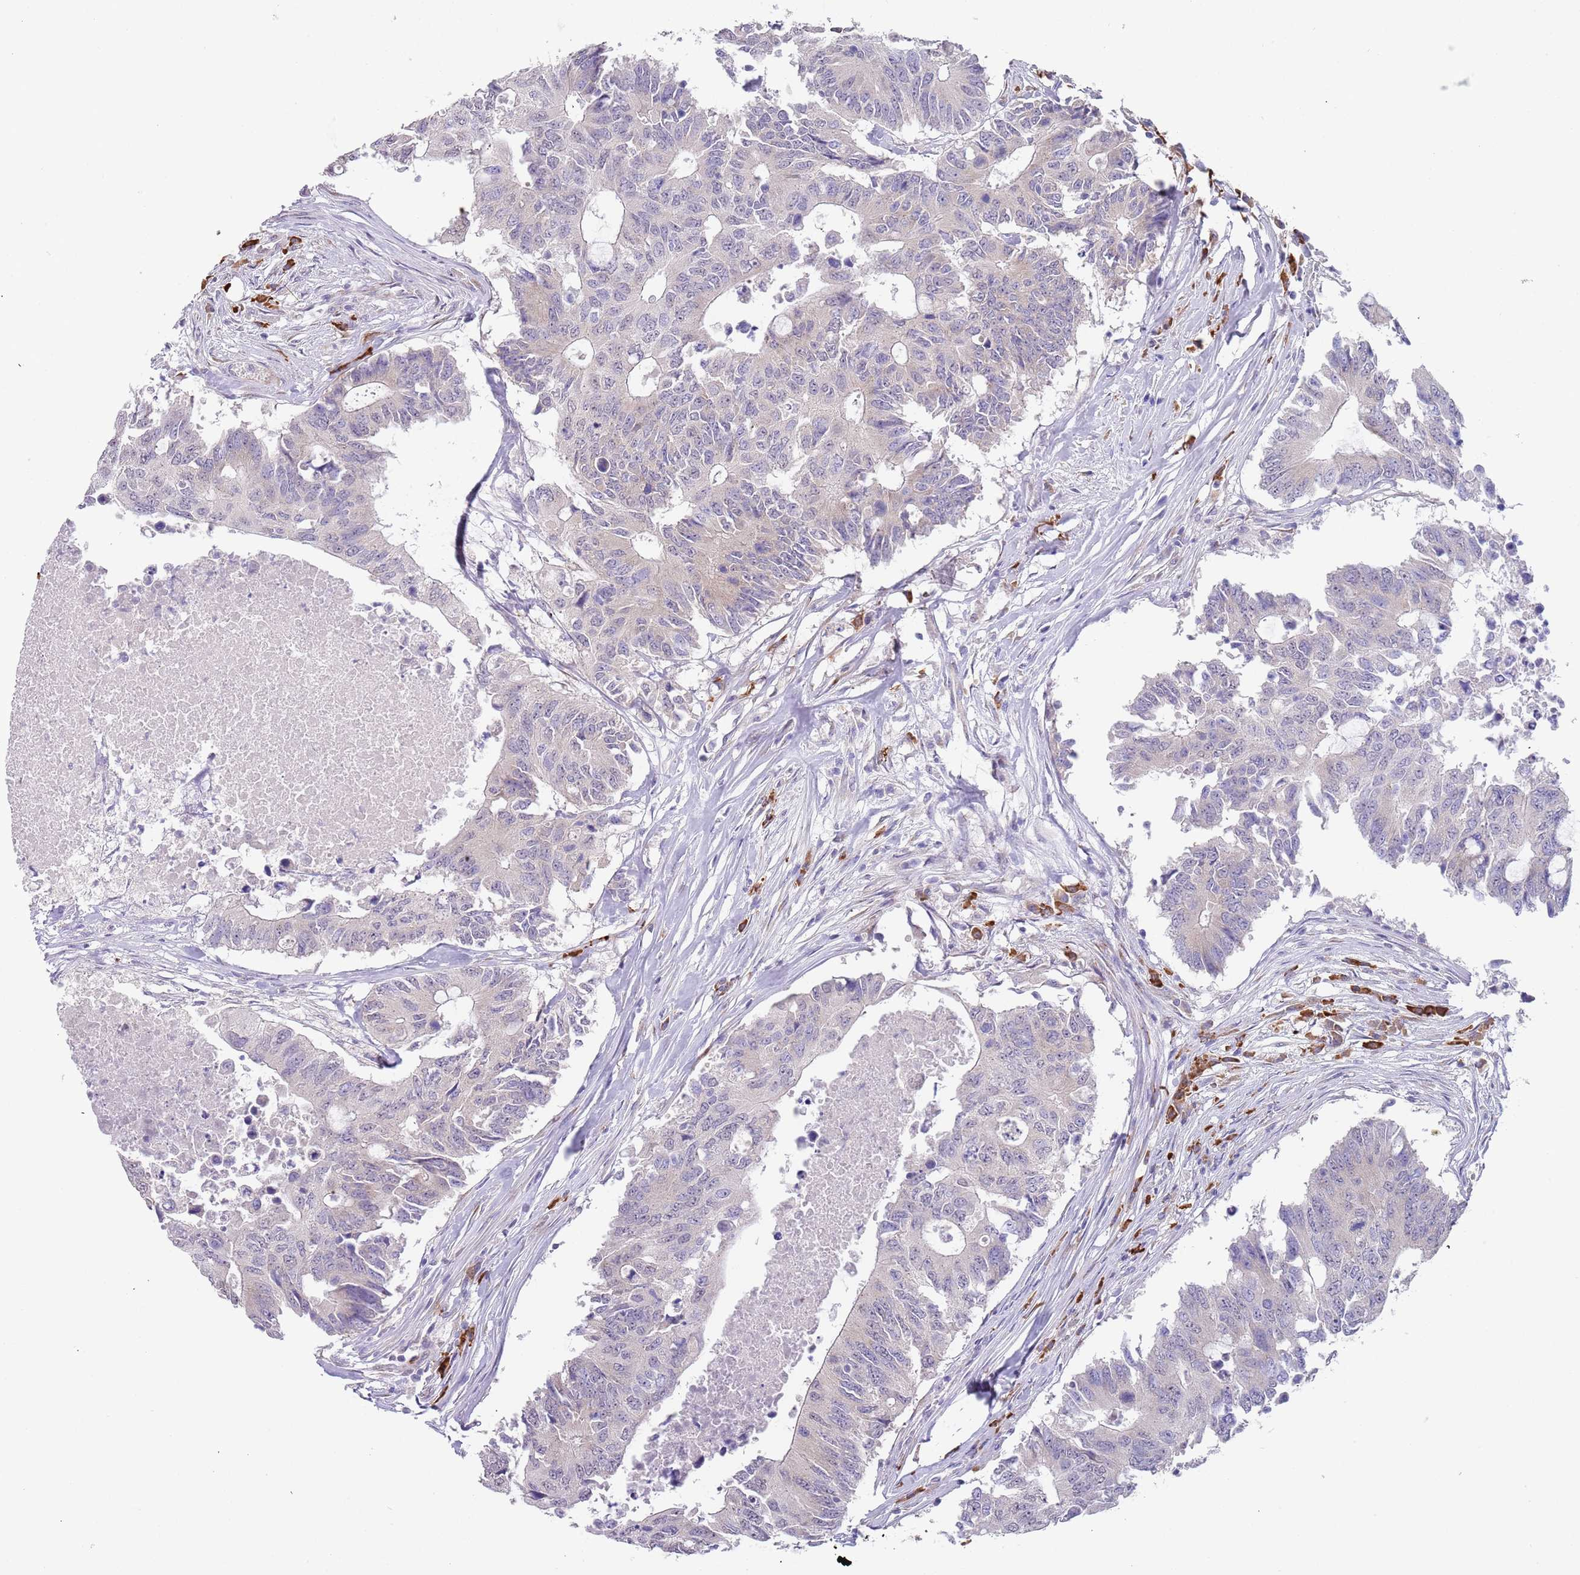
{"staining": {"intensity": "negative", "quantity": "none", "location": "none"}, "tissue": "colorectal cancer", "cell_type": "Tumor cells", "image_type": "cancer", "snomed": [{"axis": "morphology", "description": "Adenocarcinoma, NOS"}, {"axis": "topography", "description": "Colon"}], "caption": "Tumor cells show no significant expression in adenocarcinoma (colorectal). (DAB IHC, high magnification).", "gene": "TNRC6C", "patient": {"sex": "male", "age": 71}}